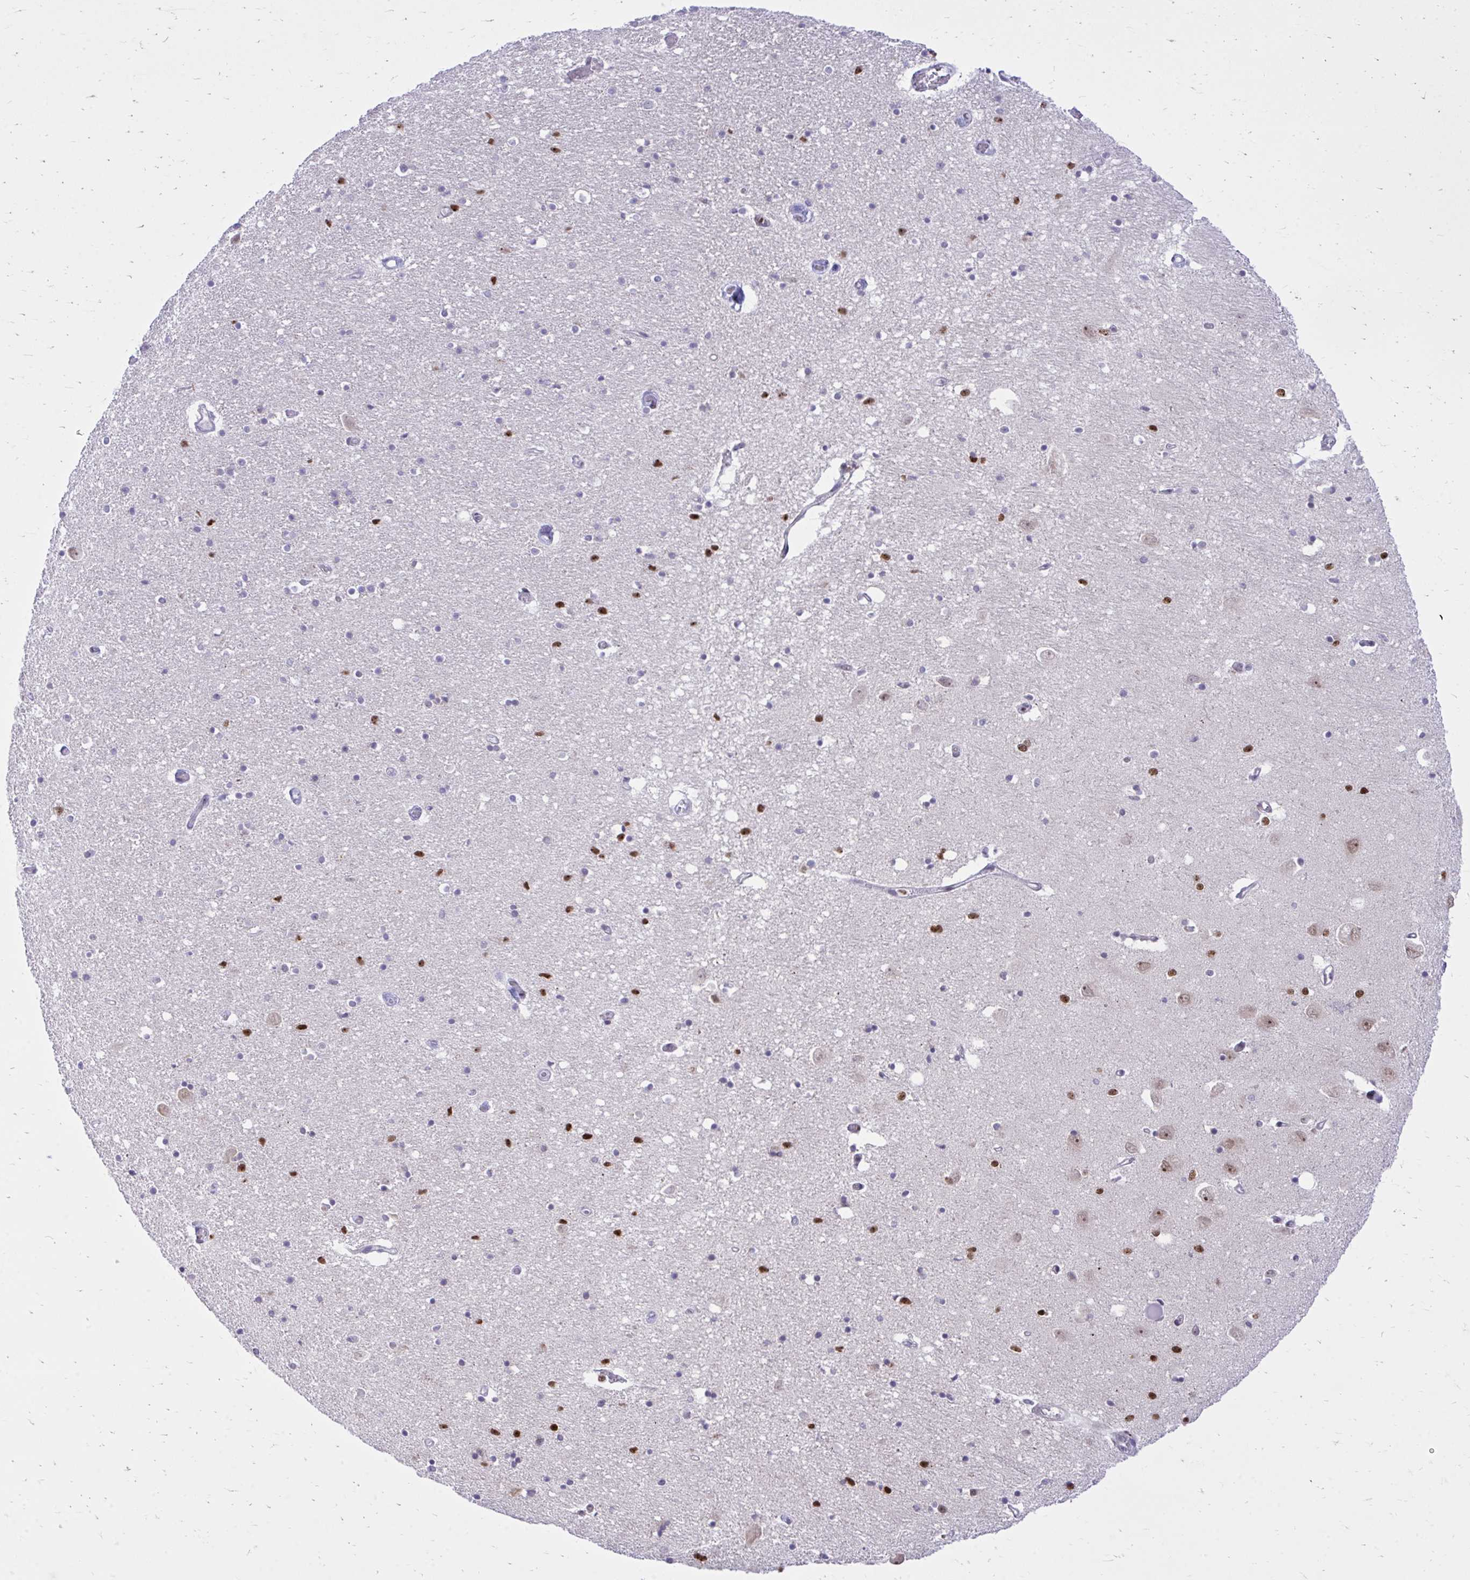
{"staining": {"intensity": "strong", "quantity": "<25%", "location": "nuclear"}, "tissue": "caudate", "cell_type": "Glial cells", "image_type": "normal", "snomed": [{"axis": "morphology", "description": "Normal tissue, NOS"}, {"axis": "topography", "description": "Lateral ventricle wall"}, {"axis": "topography", "description": "Hippocampus"}], "caption": "Immunohistochemistry (IHC) of normal human caudate displays medium levels of strong nuclear staining in about <25% of glial cells. Nuclei are stained in blue.", "gene": "C14orf39", "patient": {"sex": "female", "age": 63}}